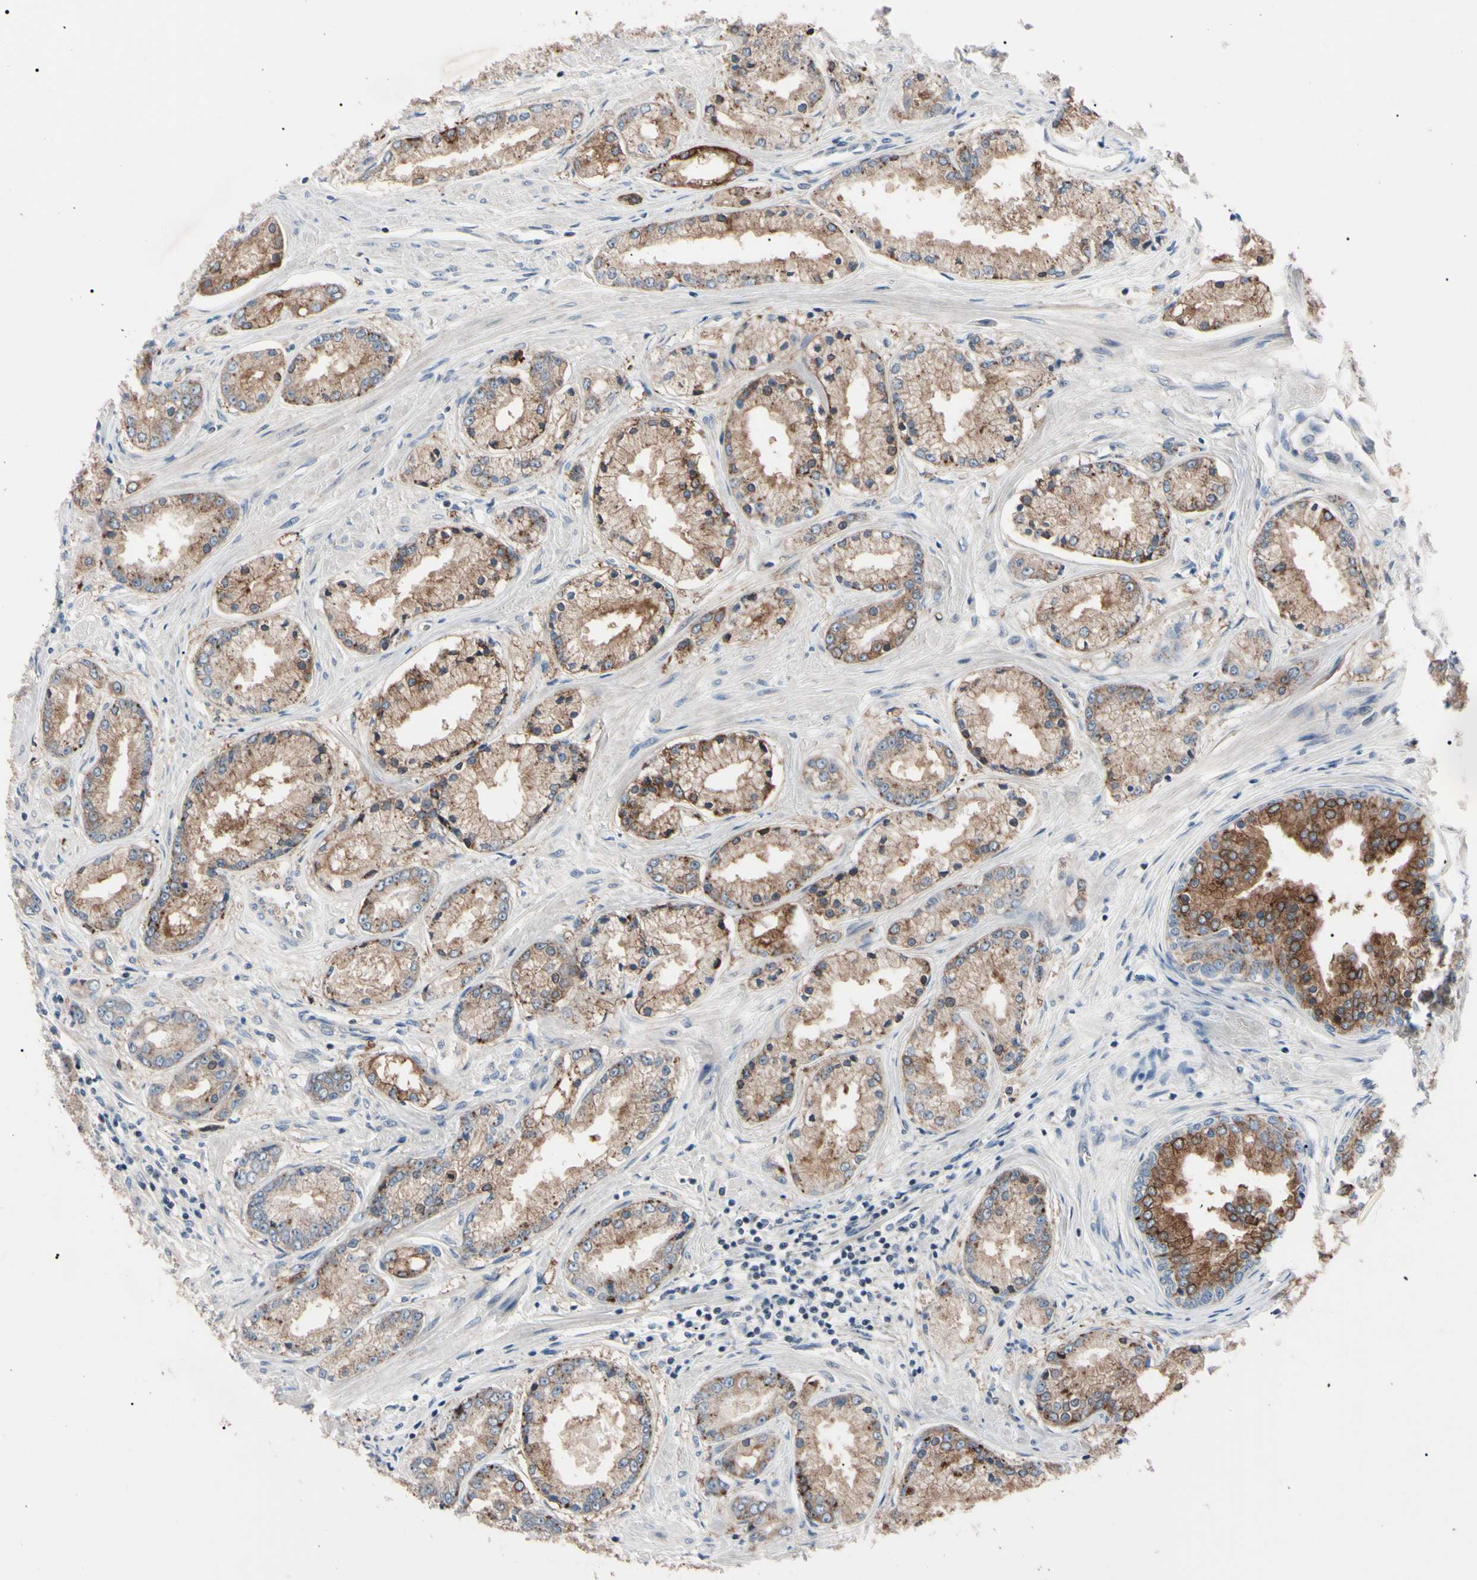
{"staining": {"intensity": "moderate", "quantity": ">75%", "location": "cytoplasmic/membranous"}, "tissue": "prostate cancer", "cell_type": "Tumor cells", "image_type": "cancer", "snomed": [{"axis": "morphology", "description": "Adenocarcinoma, High grade"}, {"axis": "topography", "description": "Prostate"}], "caption": "Moderate cytoplasmic/membranous protein positivity is present in about >75% of tumor cells in prostate cancer.", "gene": "TRAF5", "patient": {"sex": "male", "age": 59}}